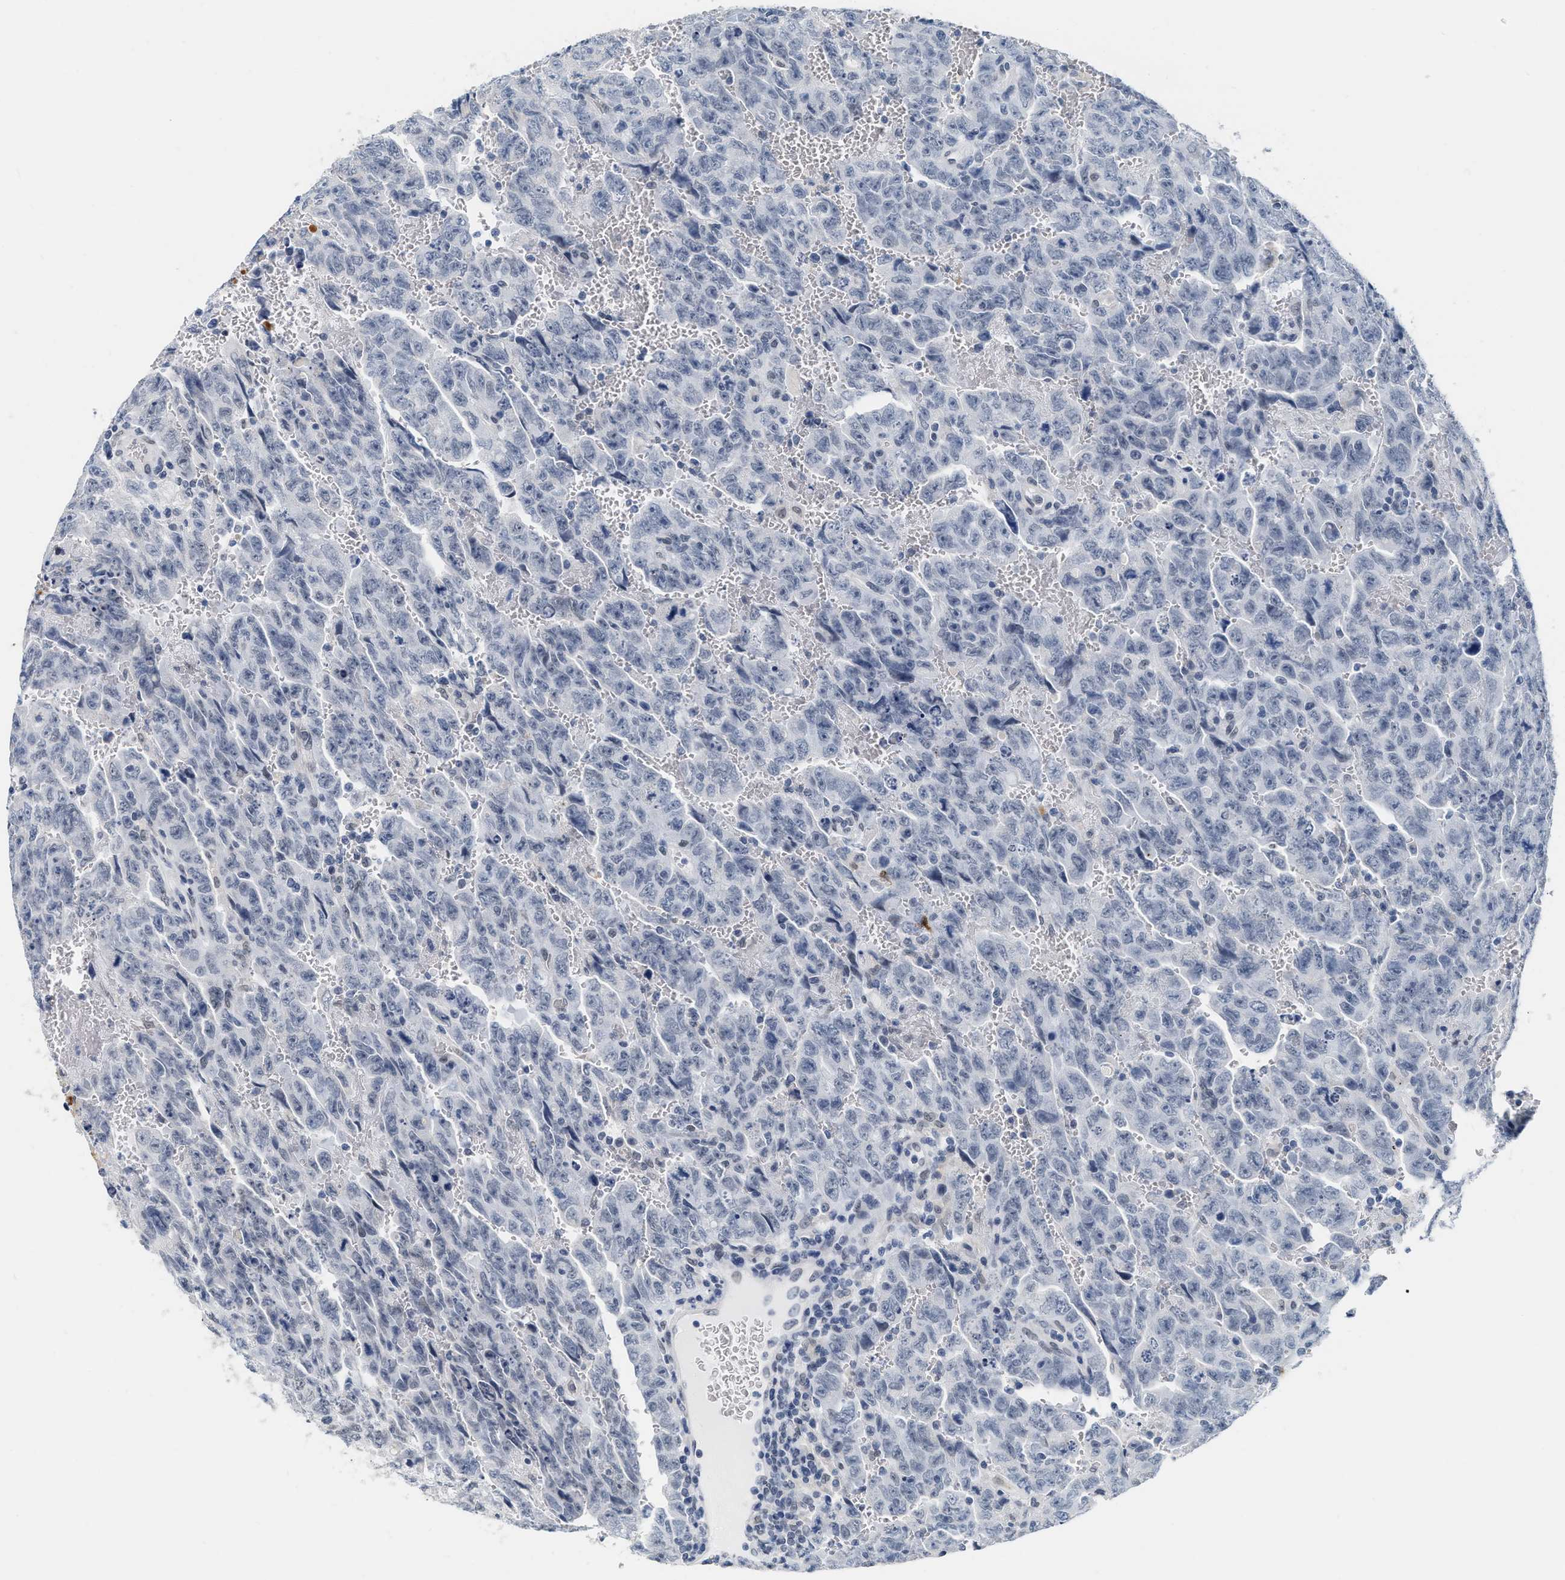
{"staining": {"intensity": "weak", "quantity": "<25%", "location": "nuclear"}, "tissue": "testis cancer", "cell_type": "Tumor cells", "image_type": "cancer", "snomed": [{"axis": "morphology", "description": "Carcinoma, Embryonal, NOS"}, {"axis": "topography", "description": "Testis"}], "caption": "Tumor cells show no significant protein staining in testis cancer. (IHC, brightfield microscopy, high magnification).", "gene": "XIRP1", "patient": {"sex": "male", "age": 28}}